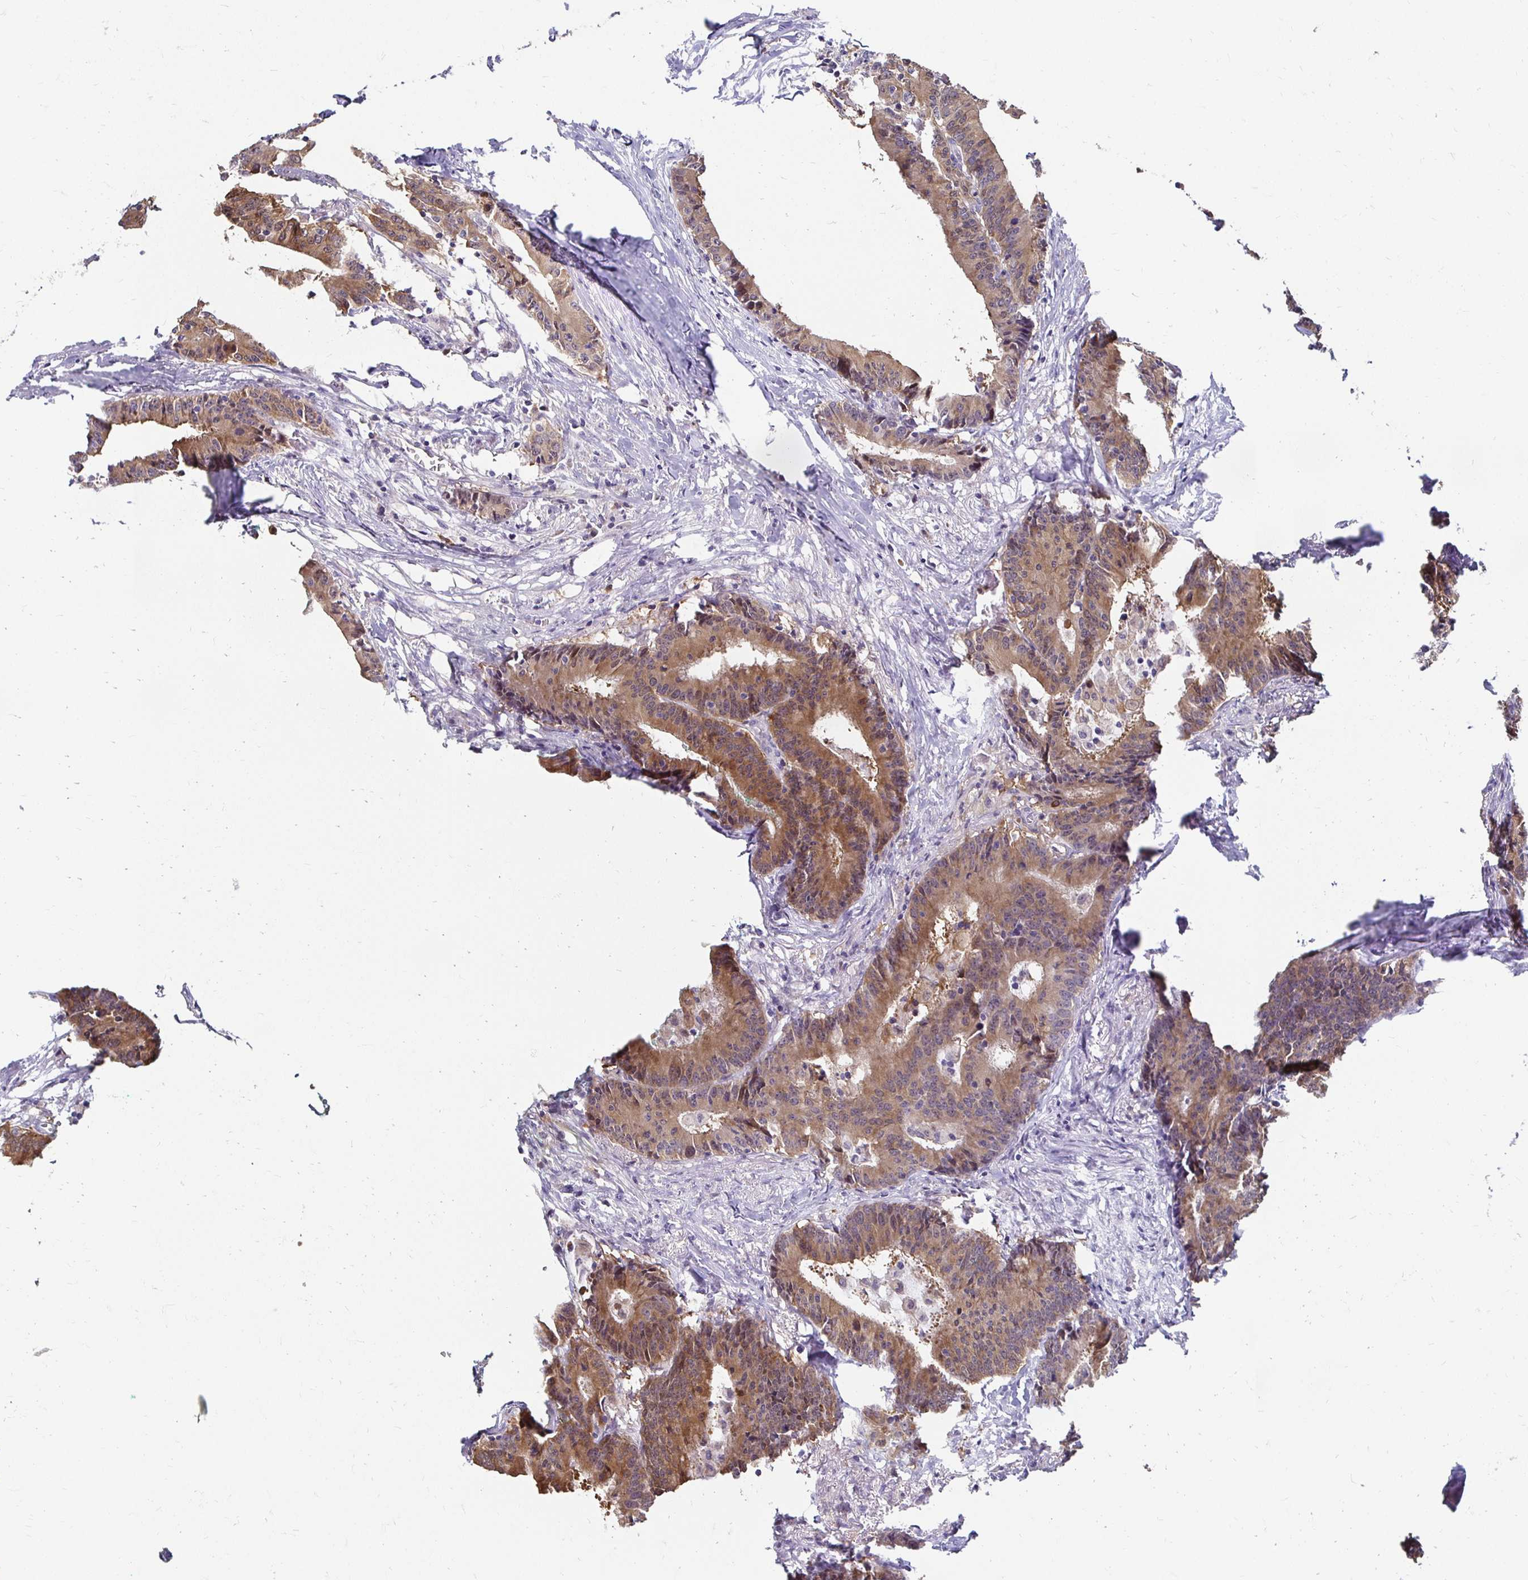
{"staining": {"intensity": "moderate", "quantity": ">75%", "location": "cytoplasmic/membranous"}, "tissue": "colorectal cancer", "cell_type": "Tumor cells", "image_type": "cancer", "snomed": [{"axis": "morphology", "description": "Adenocarcinoma, NOS"}, {"axis": "topography", "description": "Colon"}], "caption": "Immunohistochemistry (IHC) (DAB) staining of colorectal adenocarcinoma shows moderate cytoplasmic/membranous protein expression in about >75% of tumor cells.", "gene": "PADI2", "patient": {"sex": "female", "age": 78}}